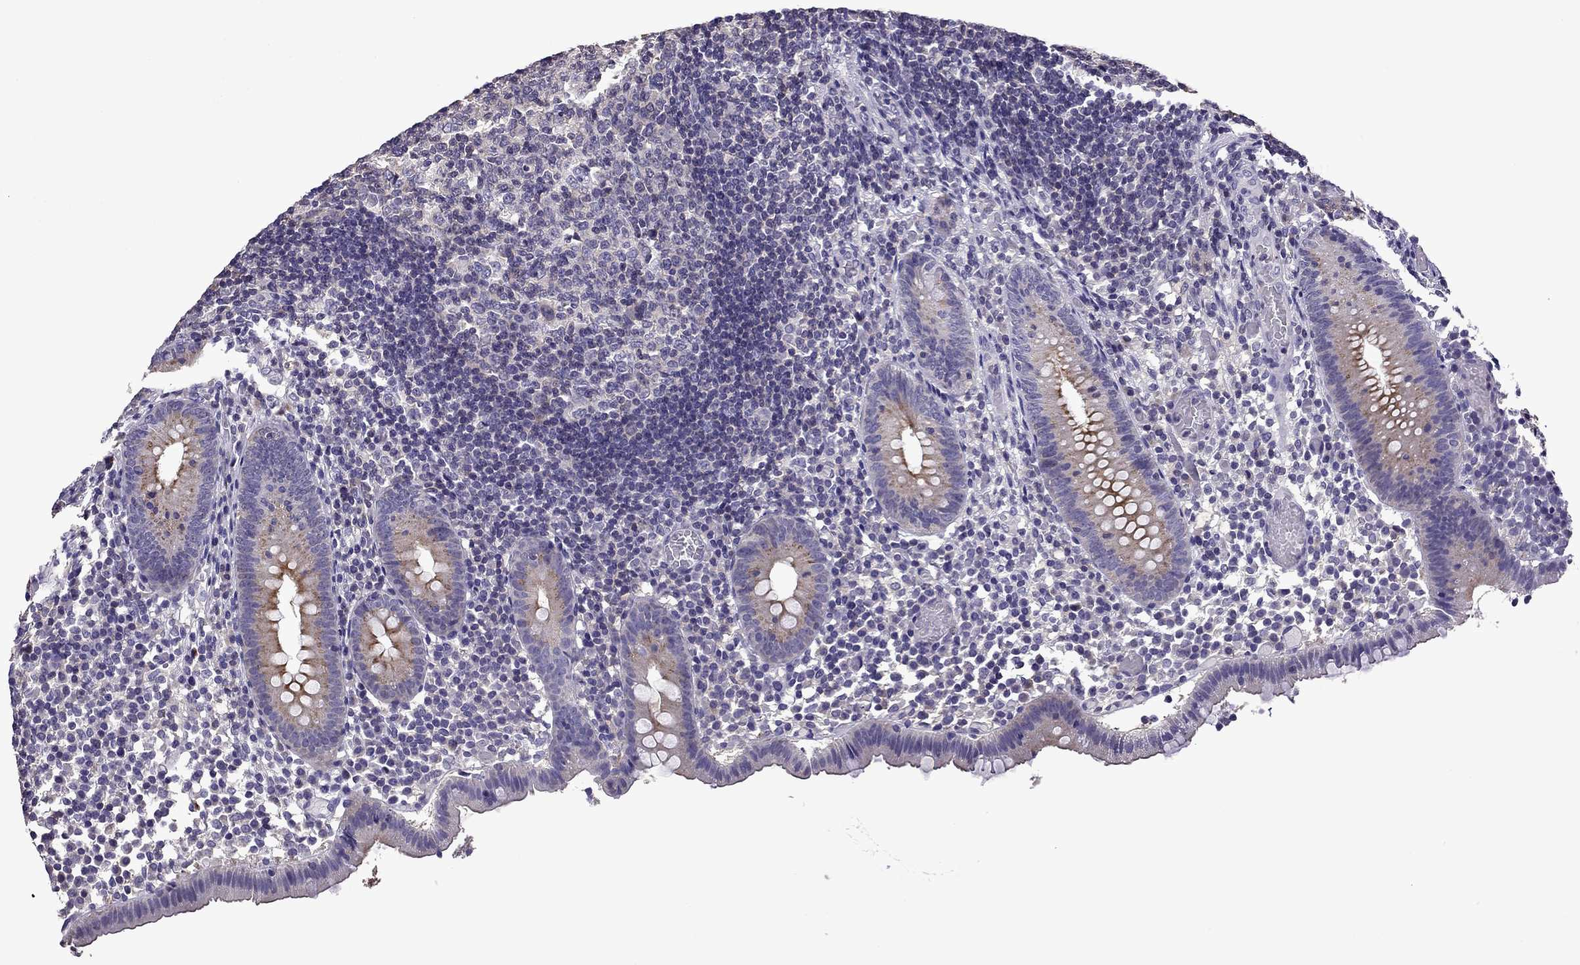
{"staining": {"intensity": "moderate", "quantity": ">75%", "location": "cytoplasmic/membranous"}, "tissue": "appendix", "cell_type": "Glandular cells", "image_type": "normal", "snomed": [{"axis": "morphology", "description": "Normal tissue, NOS"}, {"axis": "topography", "description": "Appendix"}], "caption": "Immunohistochemical staining of unremarkable human appendix displays moderate cytoplasmic/membranous protein staining in approximately >75% of glandular cells. Nuclei are stained in blue.", "gene": "TTN", "patient": {"sex": "female", "age": 32}}